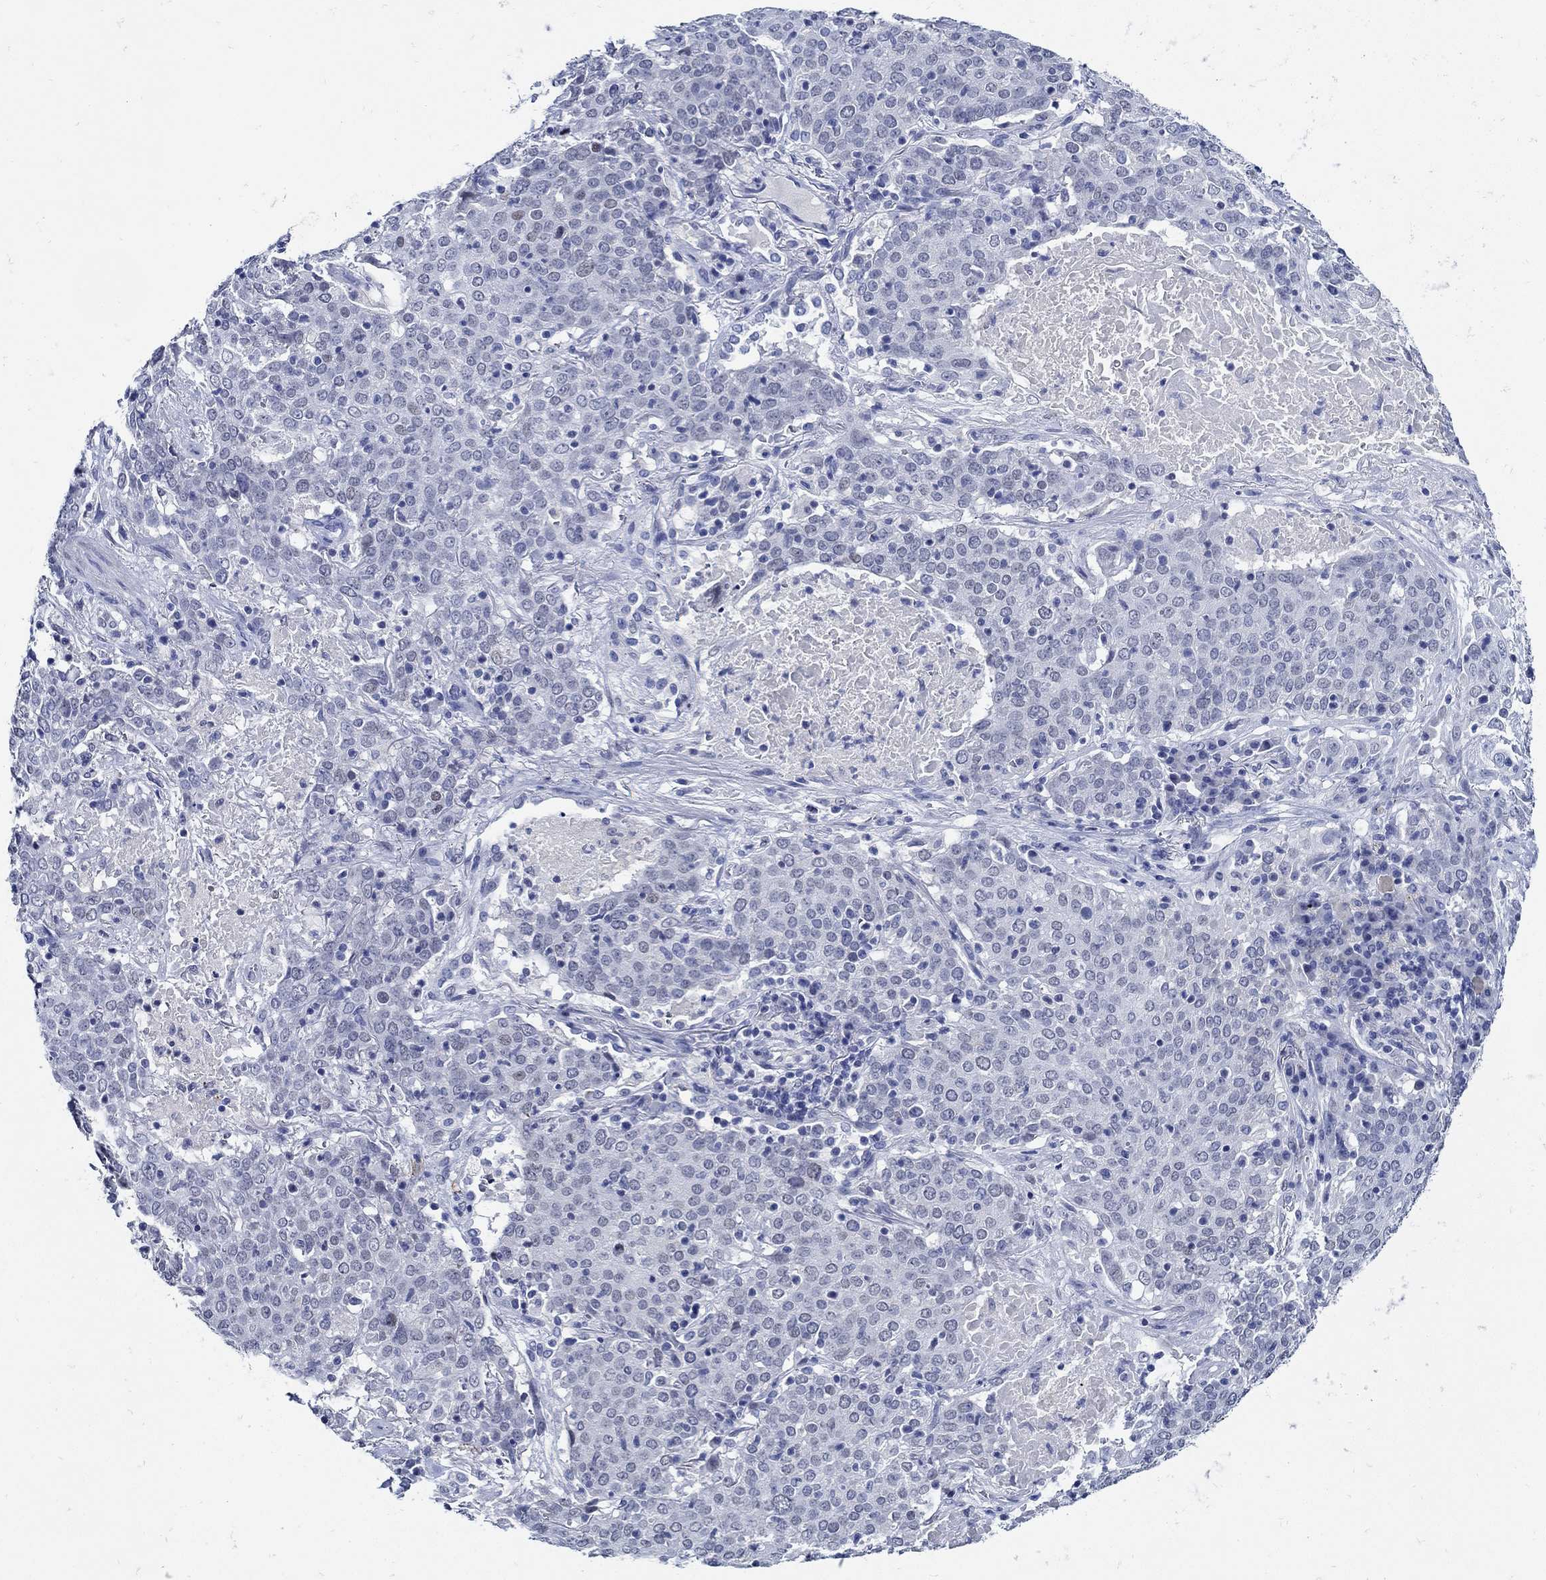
{"staining": {"intensity": "negative", "quantity": "none", "location": "none"}, "tissue": "lung cancer", "cell_type": "Tumor cells", "image_type": "cancer", "snomed": [{"axis": "morphology", "description": "Squamous cell carcinoma, NOS"}, {"axis": "topography", "description": "Lung"}], "caption": "This is an IHC histopathology image of human lung squamous cell carcinoma. There is no positivity in tumor cells.", "gene": "NOS1", "patient": {"sex": "male", "age": 82}}